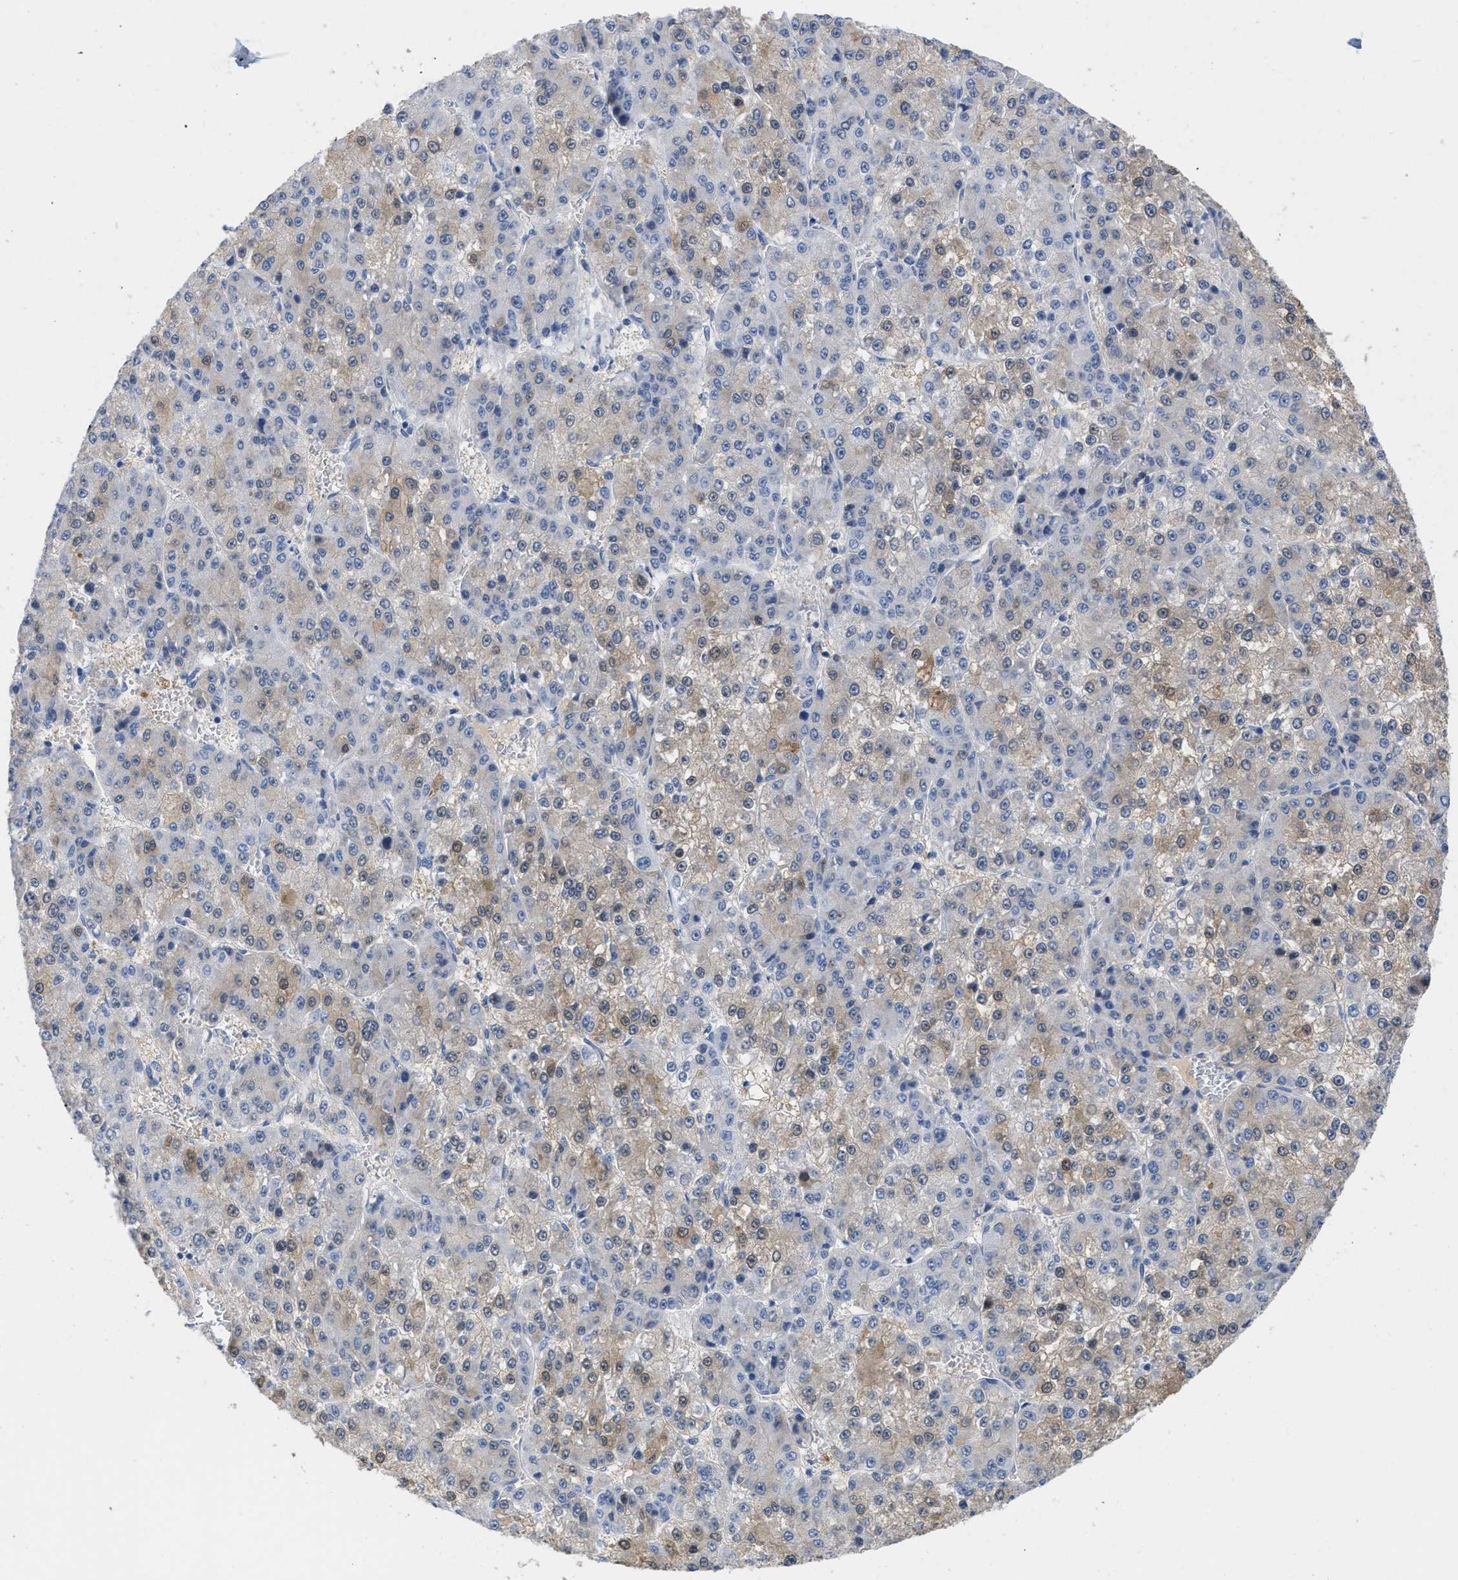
{"staining": {"intensity": "weak", "quantity": "25%-75%", "location": "cytoplasmic/membranous"}, "tissue": "liver cancer", "cell_type": "Tumor cells", "image_type": "cancer", "snomed": [{"axis": "morphology", "description": "Carcinoma, Hepatocellular, NOS"}, {"axis": "topography", "description": "Liver"}], "caption": "Immunohistochemical staining of liver cancer (hepatocellular carcinoma) reveals low levels of weak cytoplasmic/membranous protein staining in about 25%-75% of tumor cells.", "gene": "CRYM", "patient": {"sex": "female", "age": 73}}